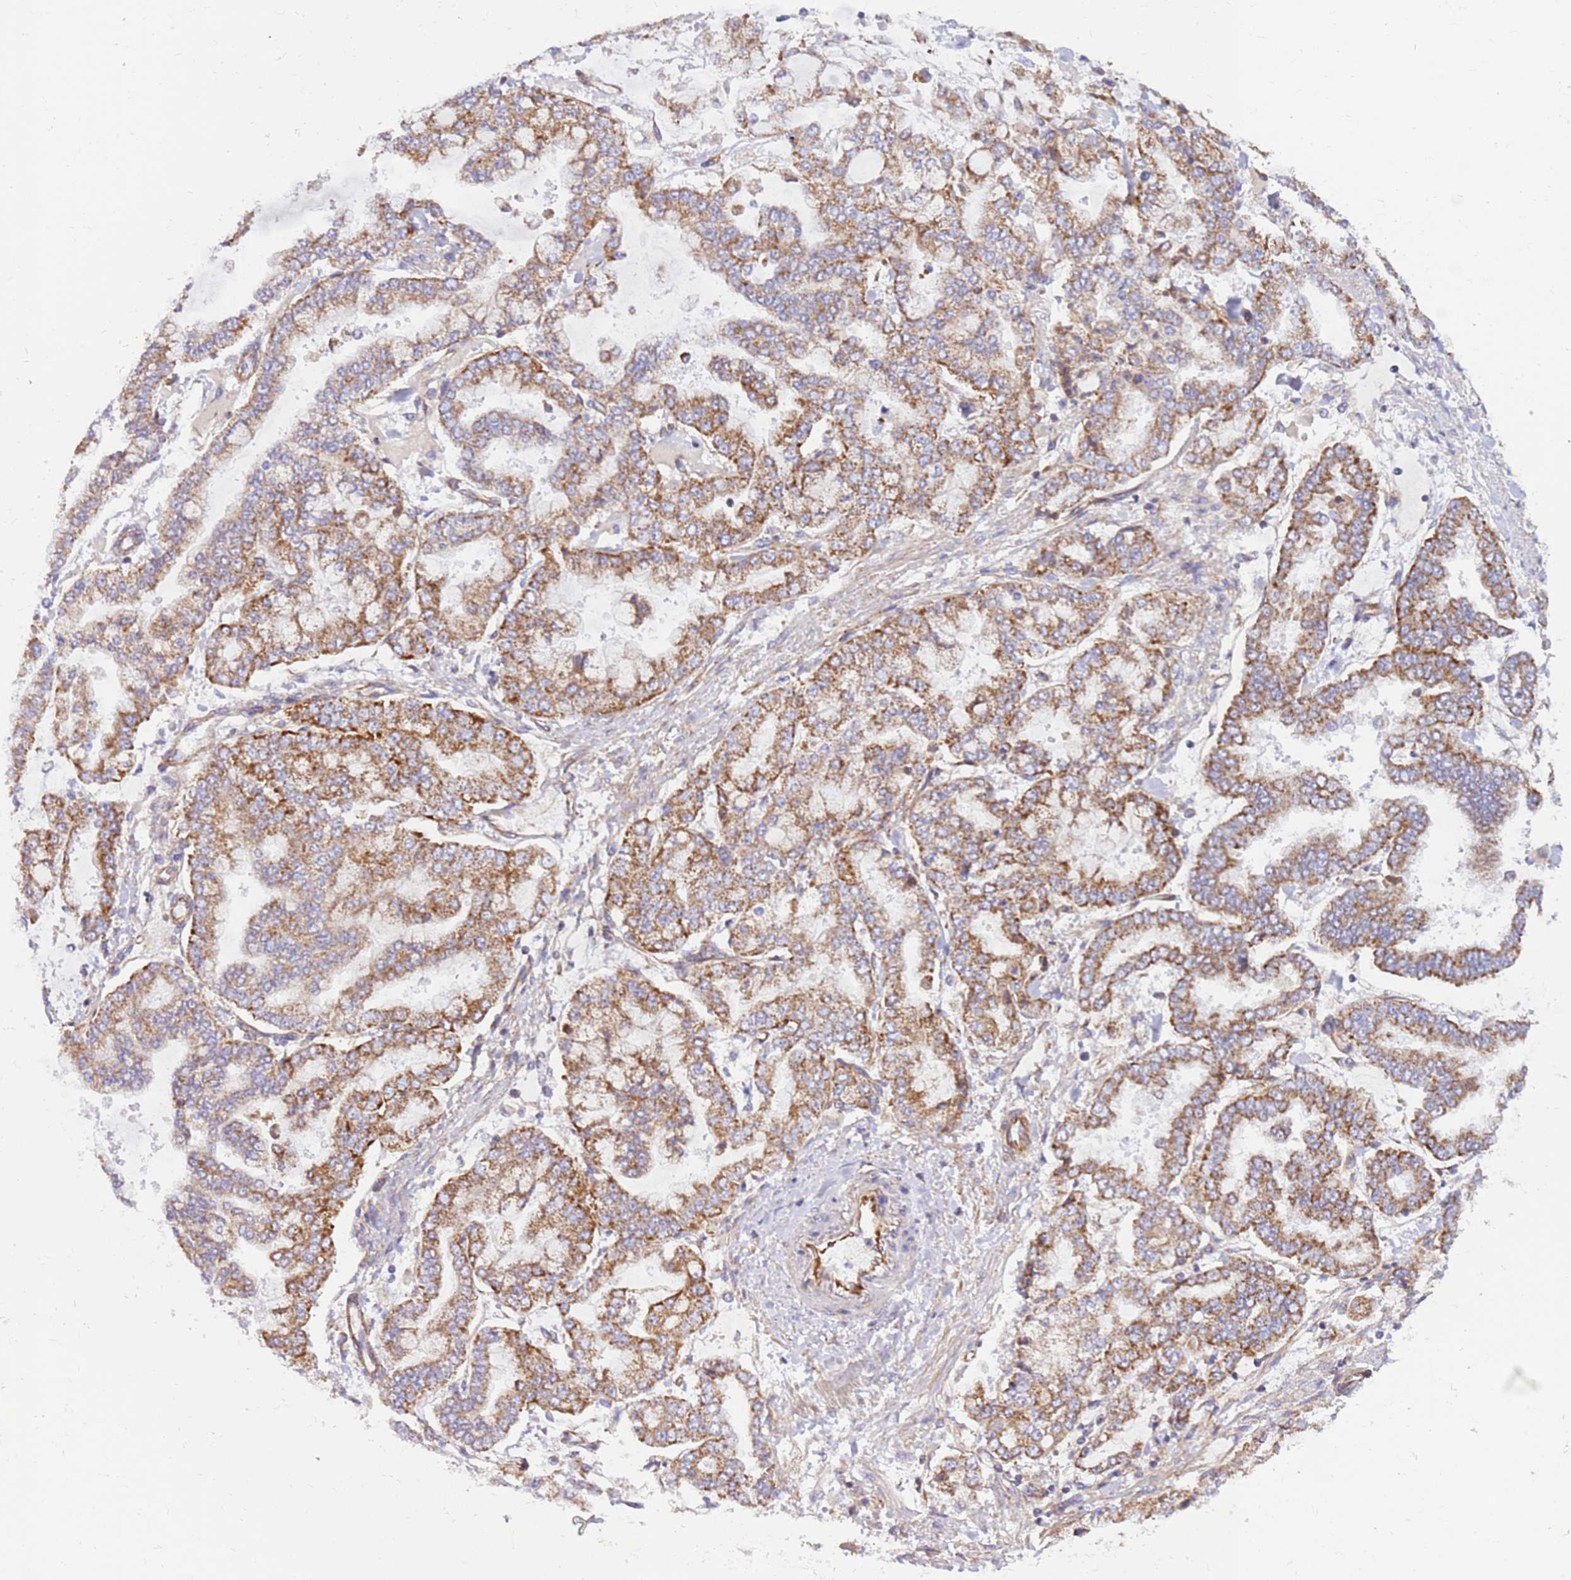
{"staining": {"intensity": "moderate", "quantity": ">75%", "location": "cytoplasmic/membranous"}, "tissue": "stomach cancer", "cell_type": "Tumor cells", "image_type": "cancer", "snomed": [{"axis": "morphology", "description": "Normal tissue, NOS"}, {"axis": "morphology", "description": "Adenocarcinoma, NOS"}, {"axis": "topography", "description": "Stomach, upper"}, {"axis": "topography", "description": "Stomach"}], "caption": "Adenocarcinoma (stomach) stained for a protein displays moderate cytoplasmic/membranous positivity in tumor cells.", "gene": "MRPL20", "patient": {"sex": "male", "age": 76}}